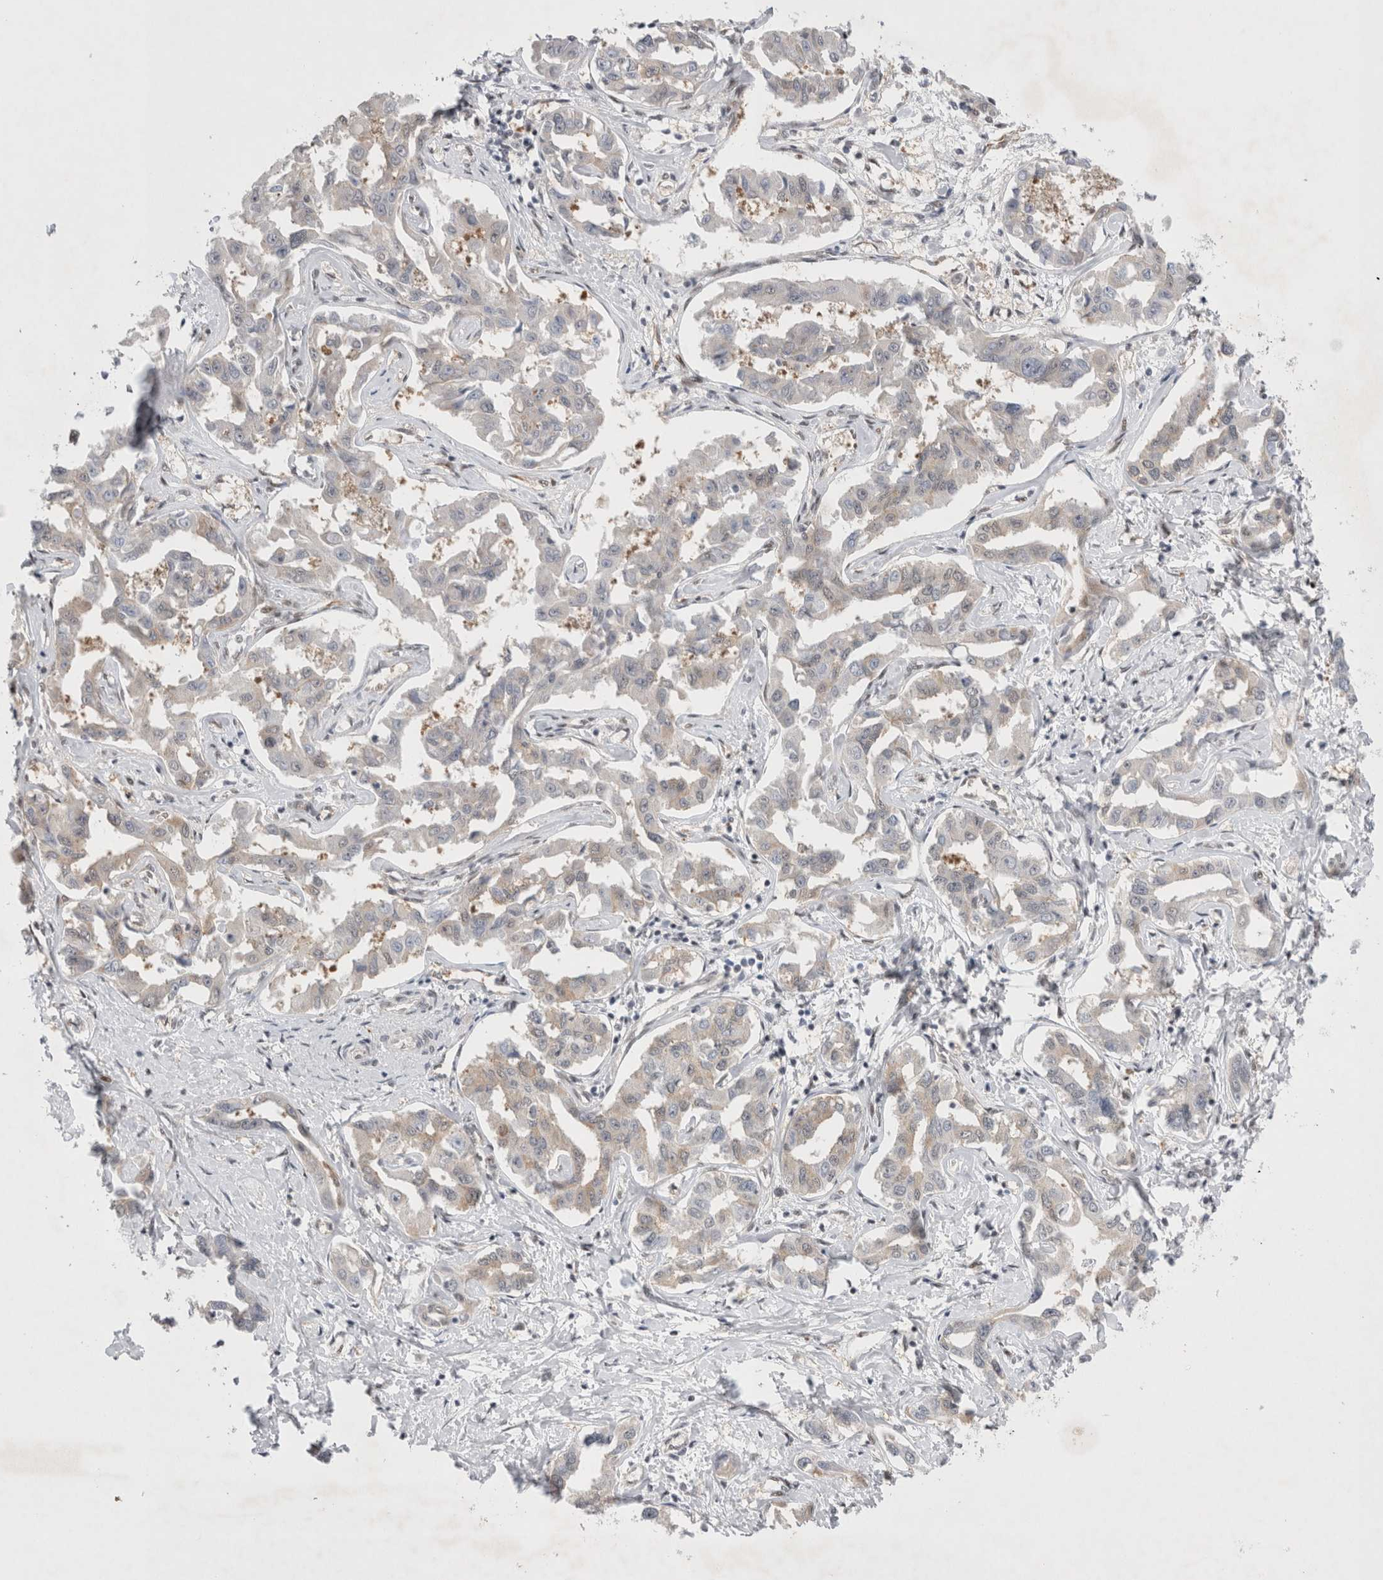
{"staining": {"intensity": "weak", "quantity": "<25%", "location": "cytoplasmic/membranous"}, "tissue": "liver cancer", "cell_type": "Tumor cells", "image_type": "cancer", "snomed": [{"axis": "morphology", "description": "Cholangiocarcinoma"}, {"axis": "topography", "description": "Liver"}], "caption": "Photomicrograph shows no protein expression in tumor cells of liver cancer tissue.", "gene": "WIPF2", "patient": {"sex": "male", "age": 59}}